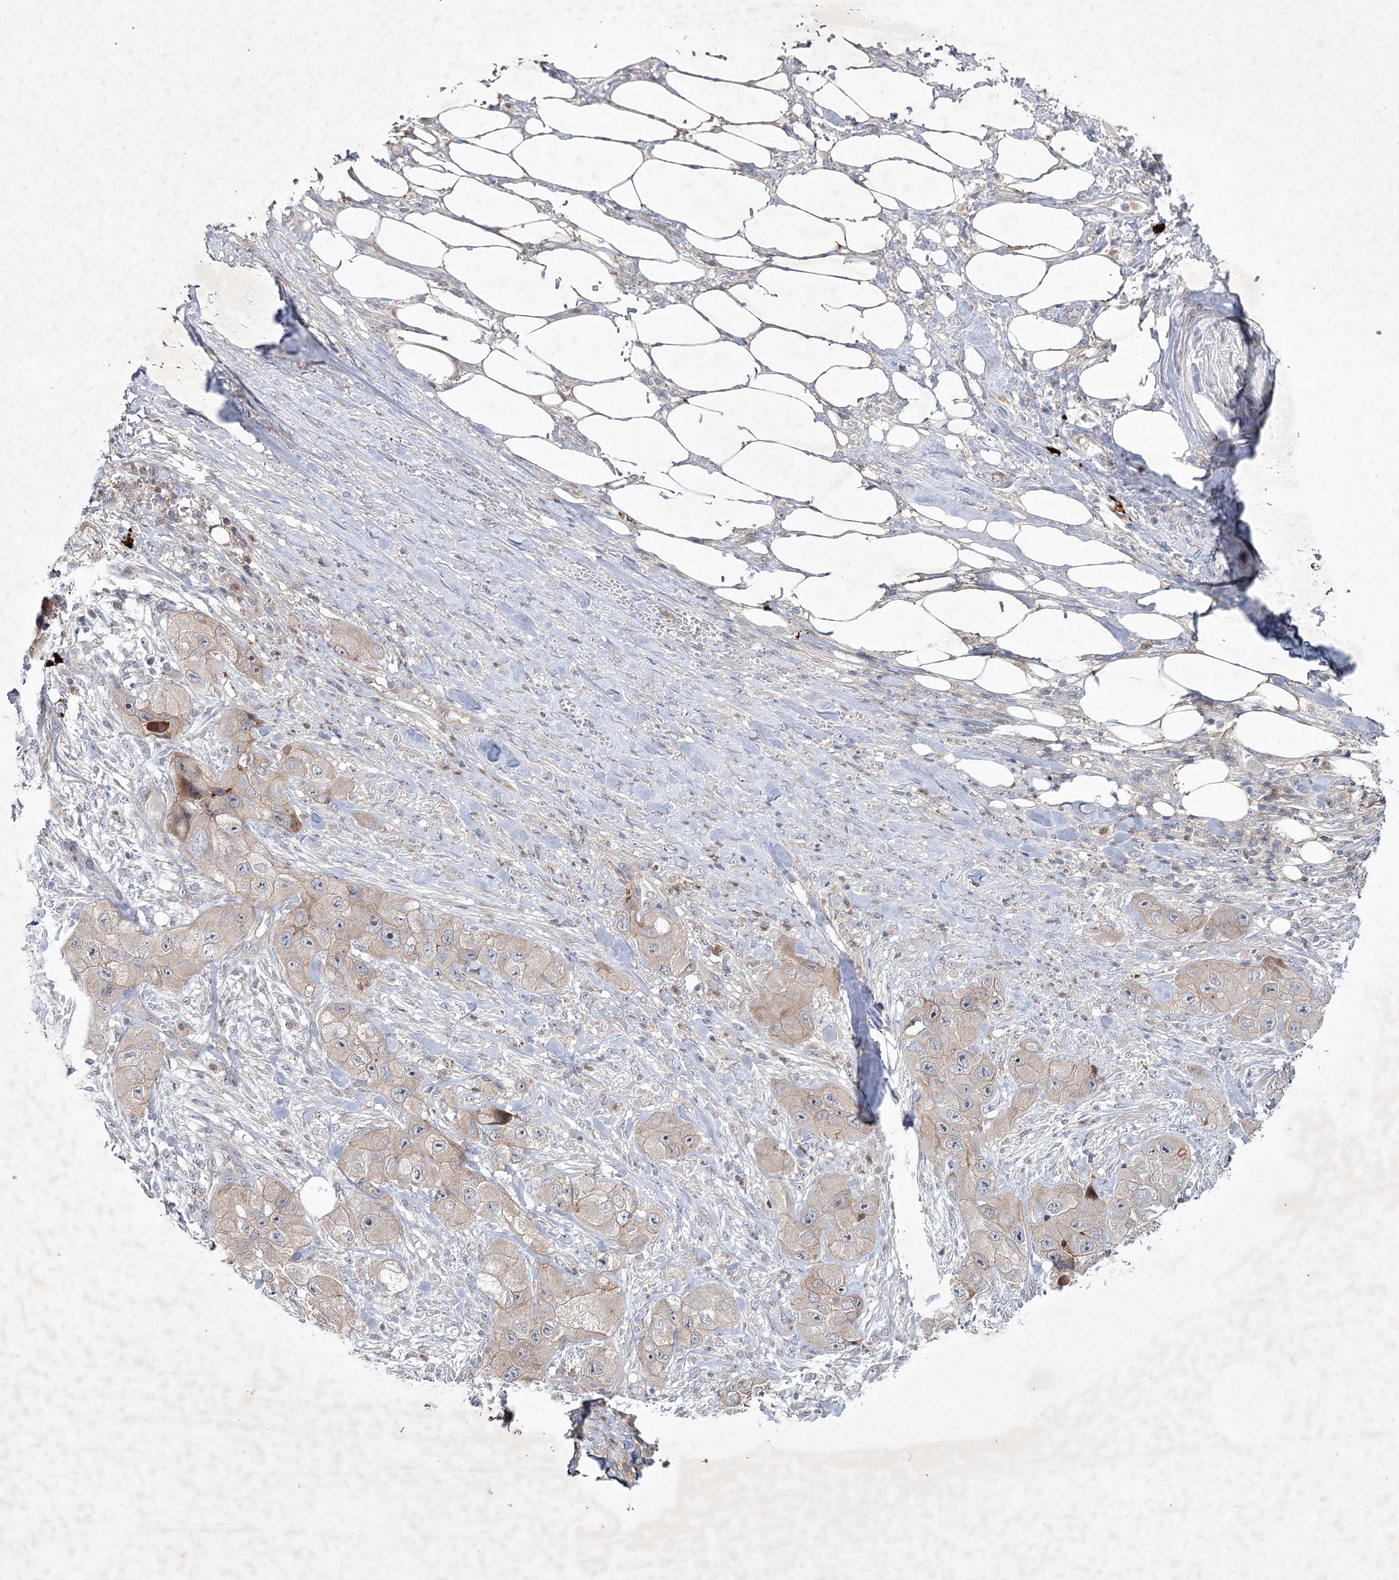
{"staining": {"intensity": "weak", "quantity": ">75%", "location": "cytoplasmic/membranous"}, "tissue": "skin cancer", "cell_type": "Tumor cells", "image_type": "cancer", "snomed": [{"axis": "morphology", "description": "Squamous cell carcinoma, NOS"}, {"axis": "topography", "description": "Skin"}, {"axis": "topography", "description": "Subcutis"}], "caption": "Brown immunohistochemical staining in squamous cell carcinoma (skin) shows weak cytoplasmic/membranous staining in approximately >75% of tumor cells.", "gene": "MAP3K13", "patient": {"sex": "male", "age": 73}}